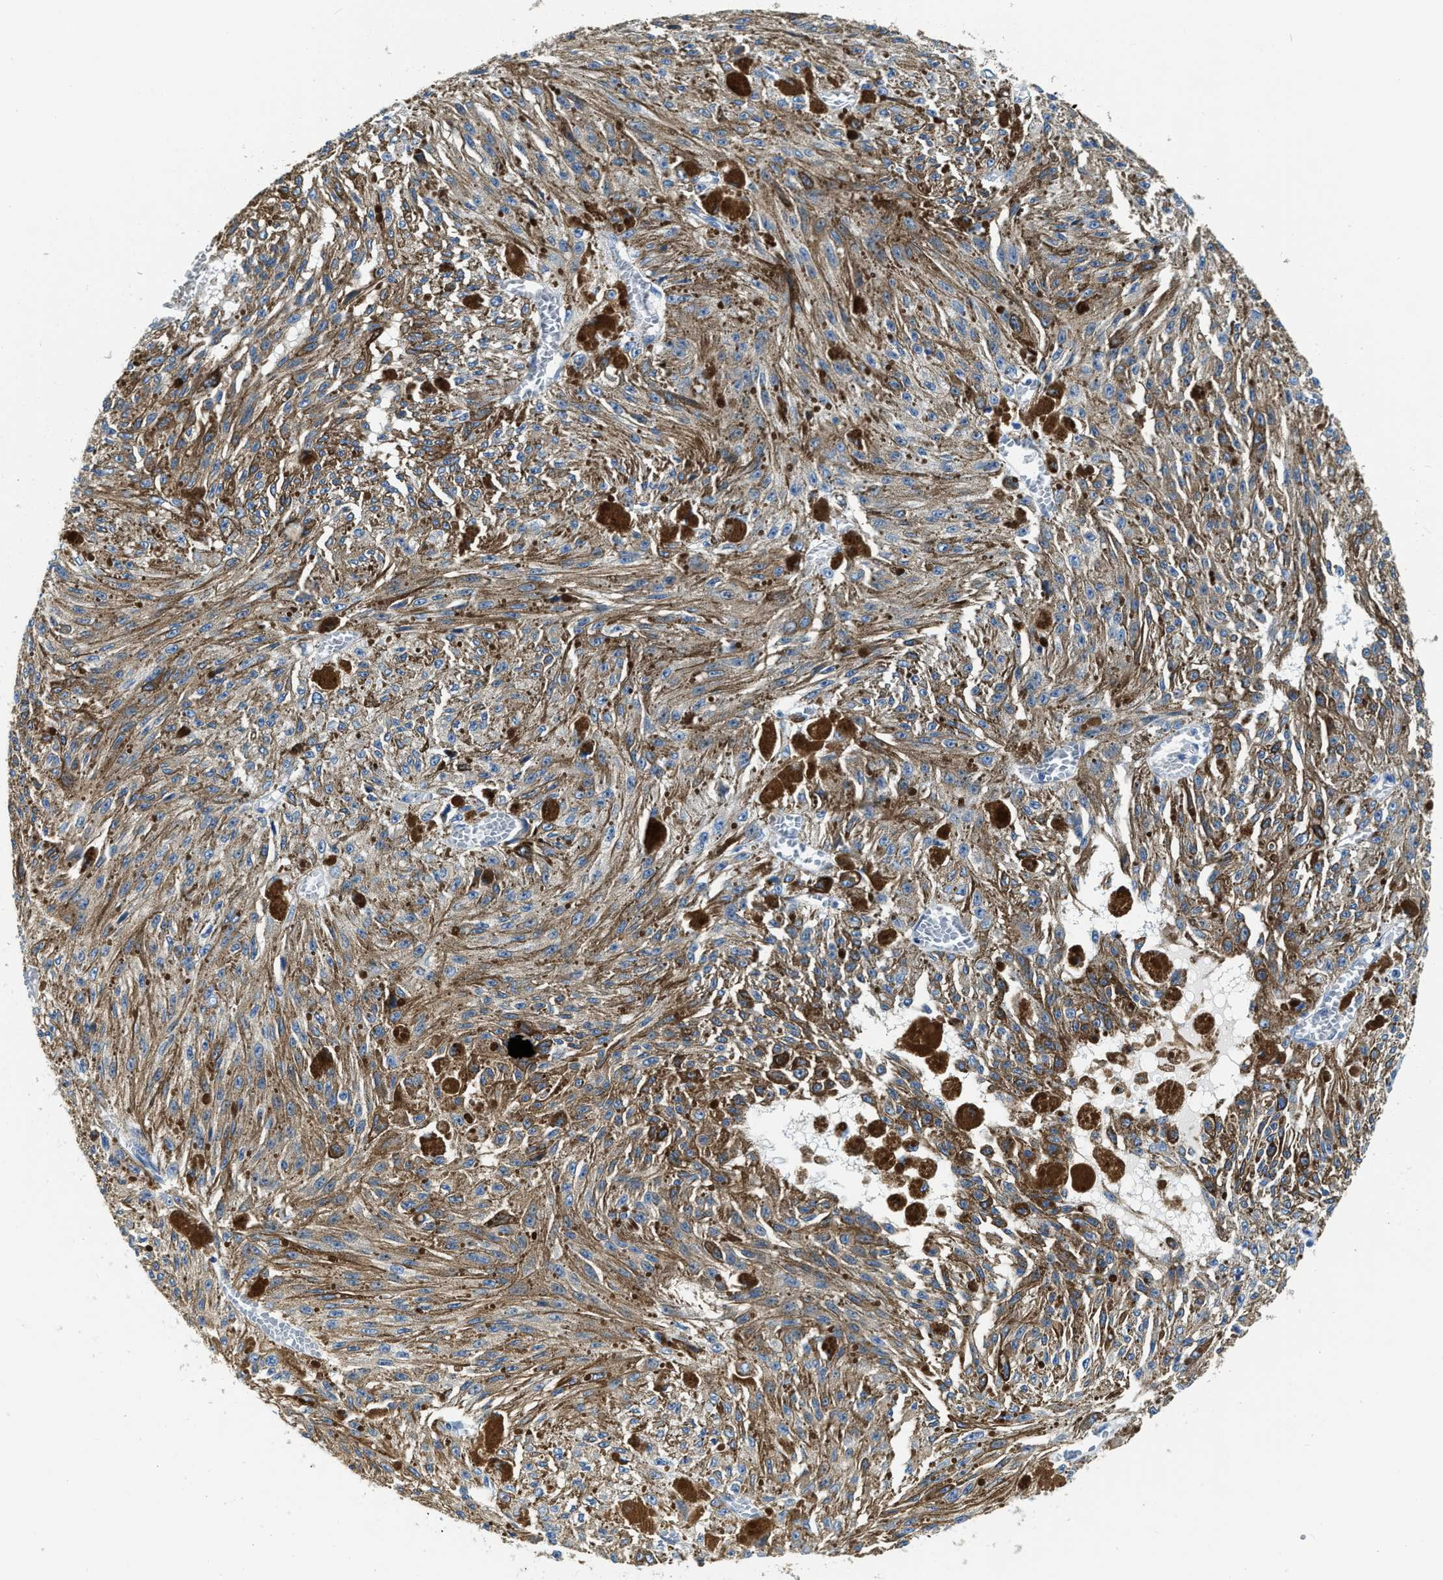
{"staining": {"intensity": "moderate", "quantity": ">75%", "location": "cytoplasmic/membranous"}, "tissue": "melanoma", "cell_type": "Tumor cells", "image_type": "cancer", "snomed": [{"axis": "morphology", "description": "Malignant melanoma, NOS"}, {"axis": "topography", "description": "Other"}], "caption": "A brown stain labels moderate cytoplasmic/membranous staining of a protein in malignant melanoma tumor cells. (IHC, brightfield microscopy, high magnification).", "gene": "ZDHHC13", "patient": {"sex": "male", "age": 79}}